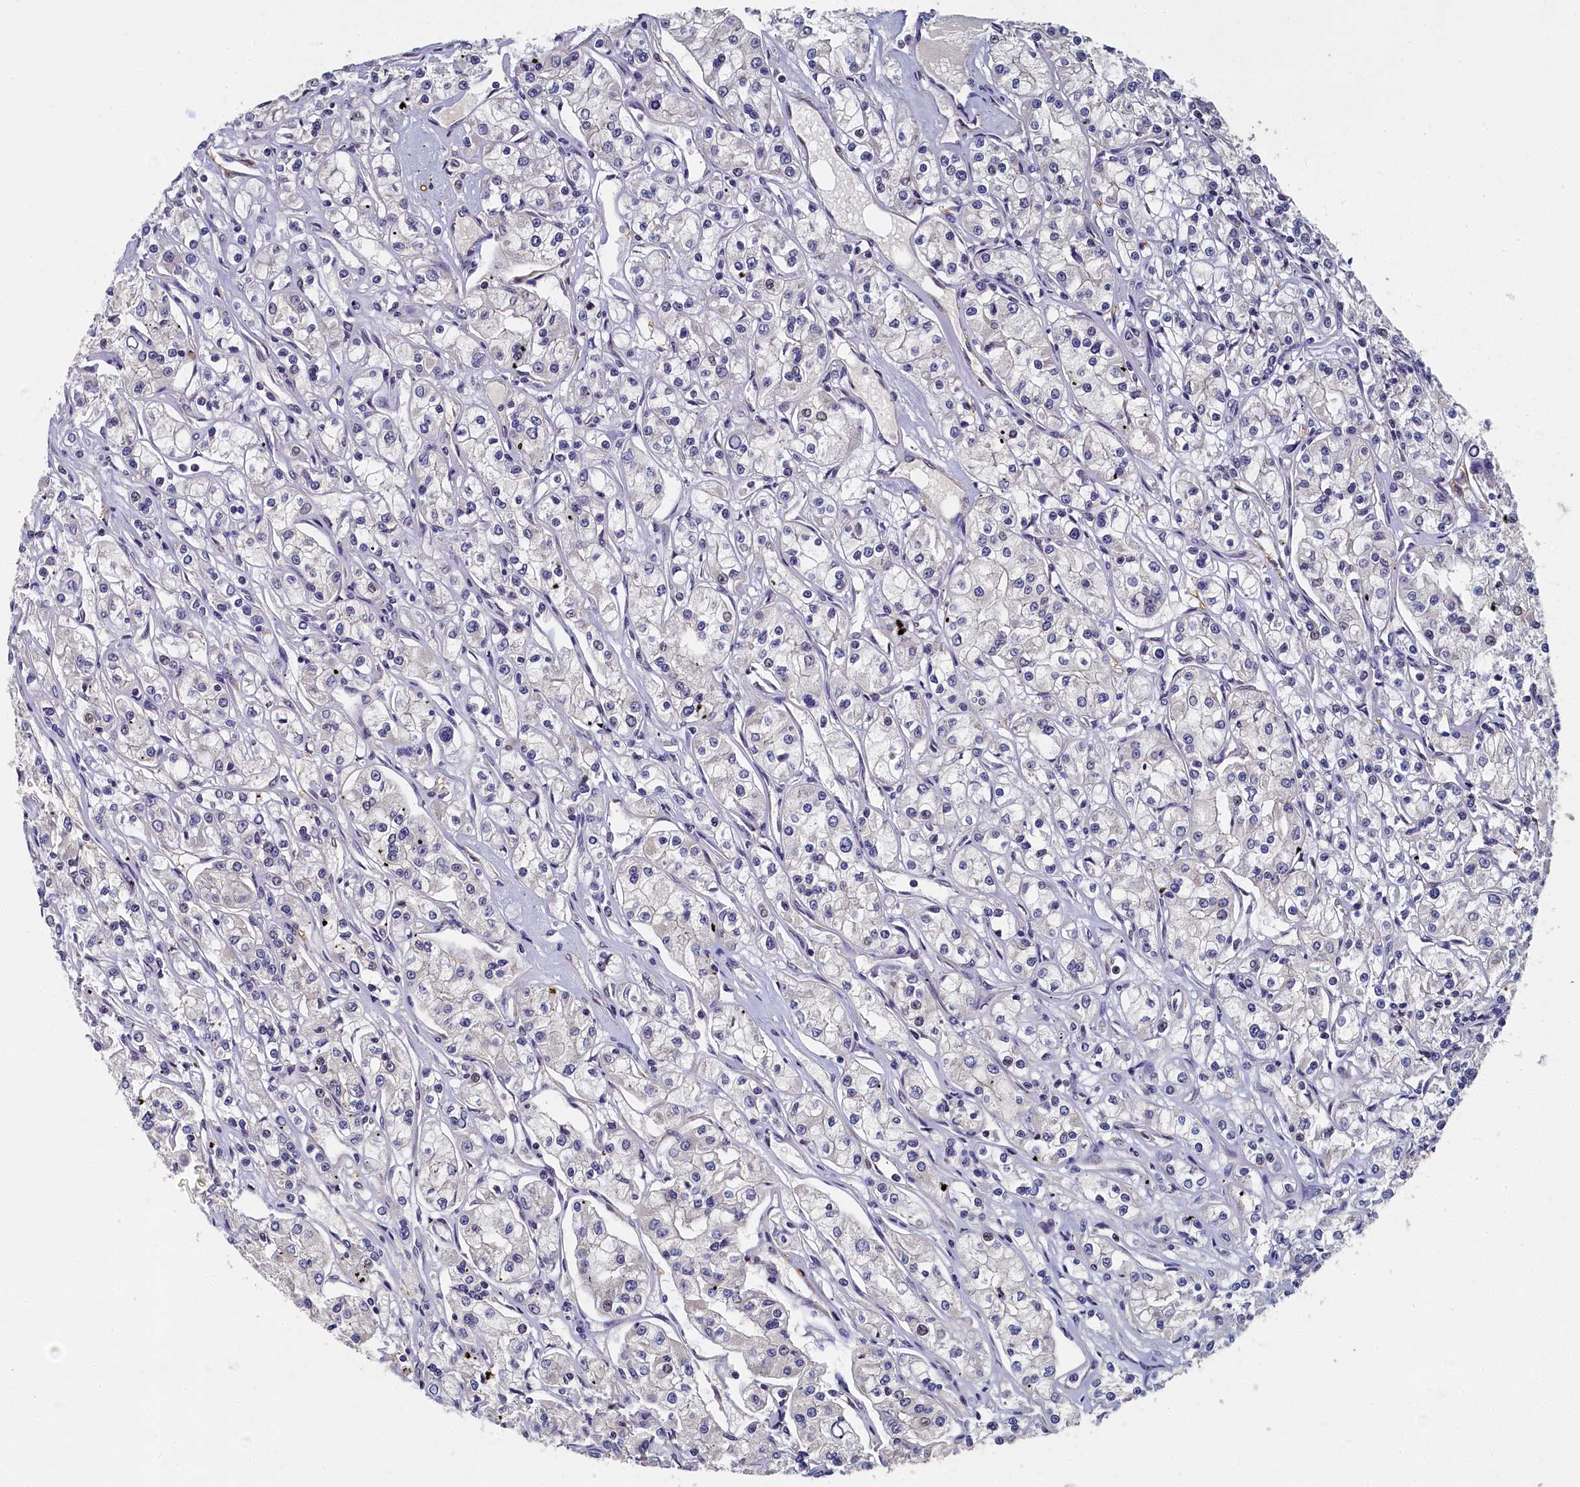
{"staining": {"intensity": "negative", "quantity": "none", "location": "none"}, "tissue": "renal cancer", "cell_type": "Tumor cells", "image_type": "cancer", "snomed": [{"axis": "morphology", "description": "Adenocarcinoma, NOS"}, {"axis": "topography", "description": "Kidney"}], "caption": "Immunohistochemistry of human adenocarcinoma (renal) displays no staining in tumor cells.", "gene": "TBCB", "patient": {"sex": "female", "age": 59}}